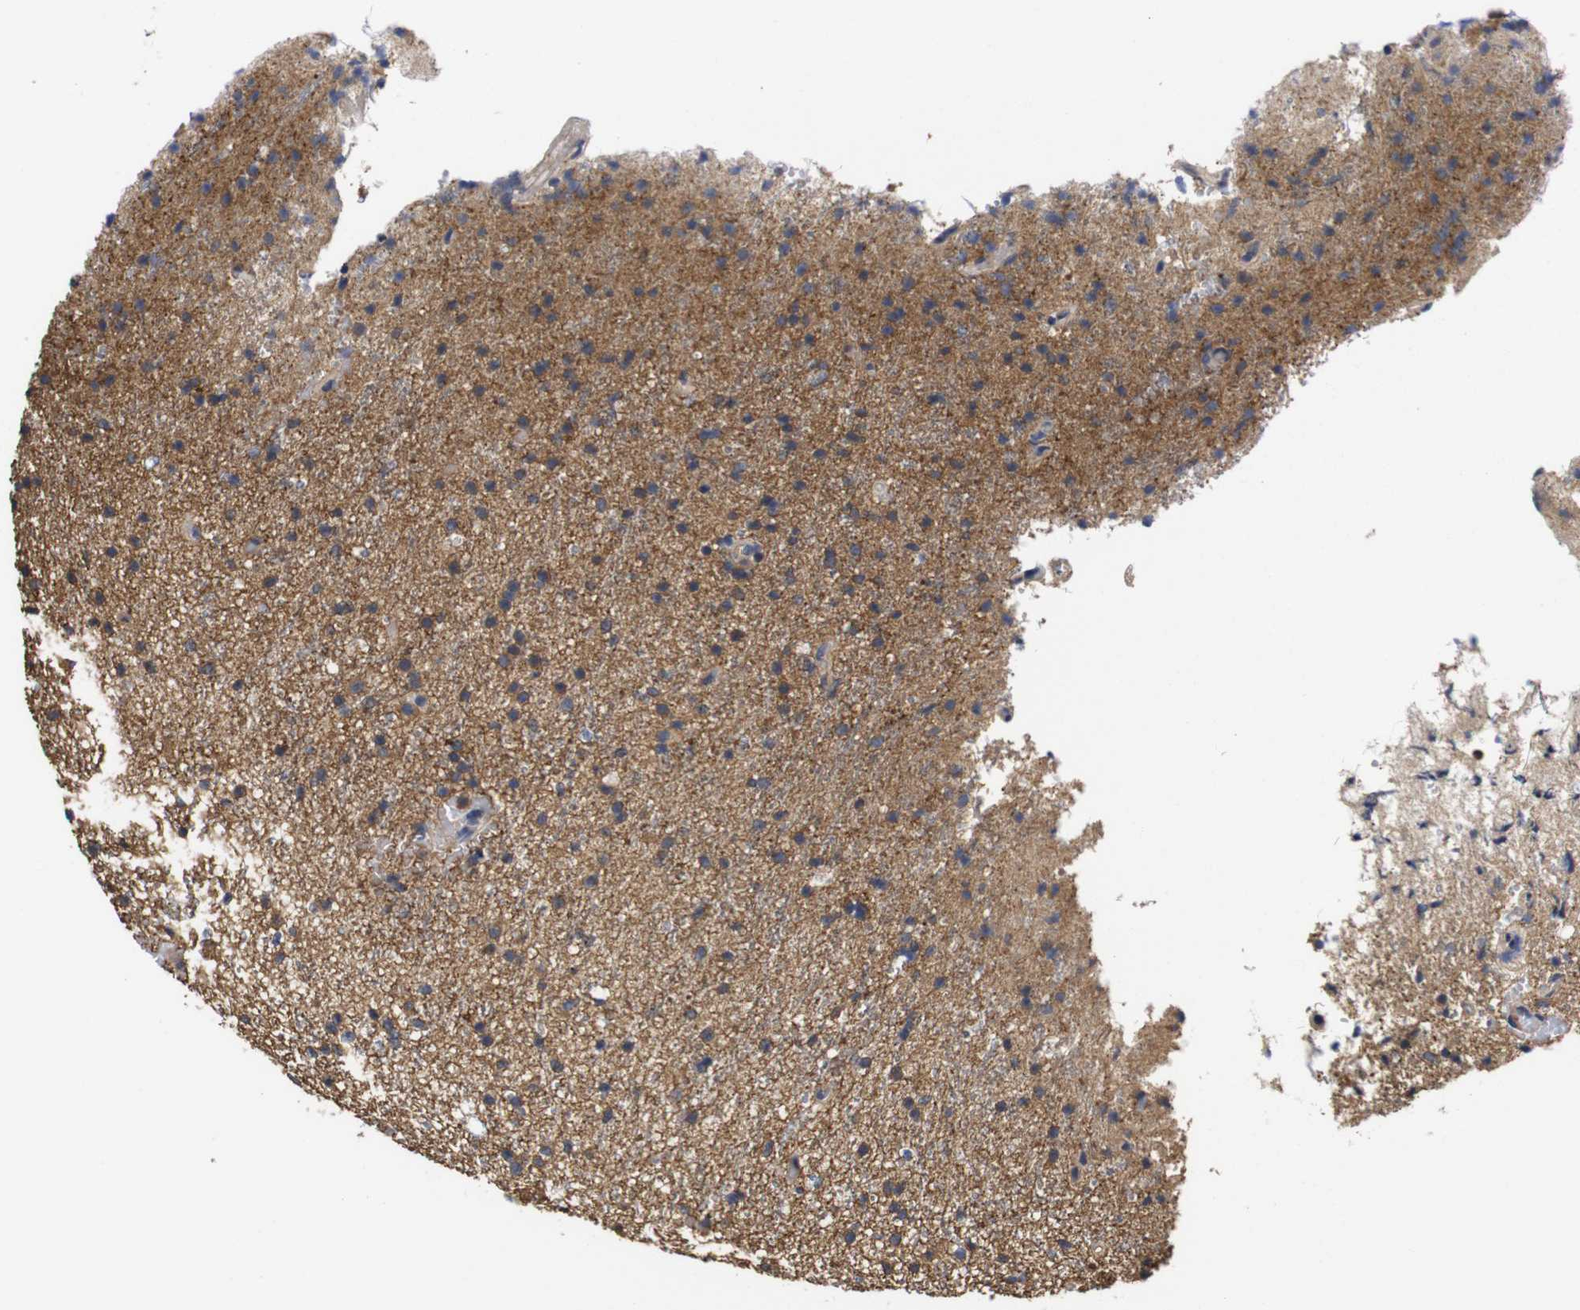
{"staining": {"intensity": "moderate", "quantity": "25%-75%", "location": "cytoplasmic/membranous"}, "tissue": "glioma", "cell_type": "Tumor cells", "image_type": "cancer", "snomed": [{"axis": "morphology", "description": "Glioma, malignant, High grade"}, {"axis": "topography", "description": "Brain"}], "caption": "Malignant glioma (high-grade) stained for a protein reveals moderate cytoplasmic/membranous positivity in tumor cells.", "gene": "LRRCC1", "patient": {"sex": "male", "age": 47}}